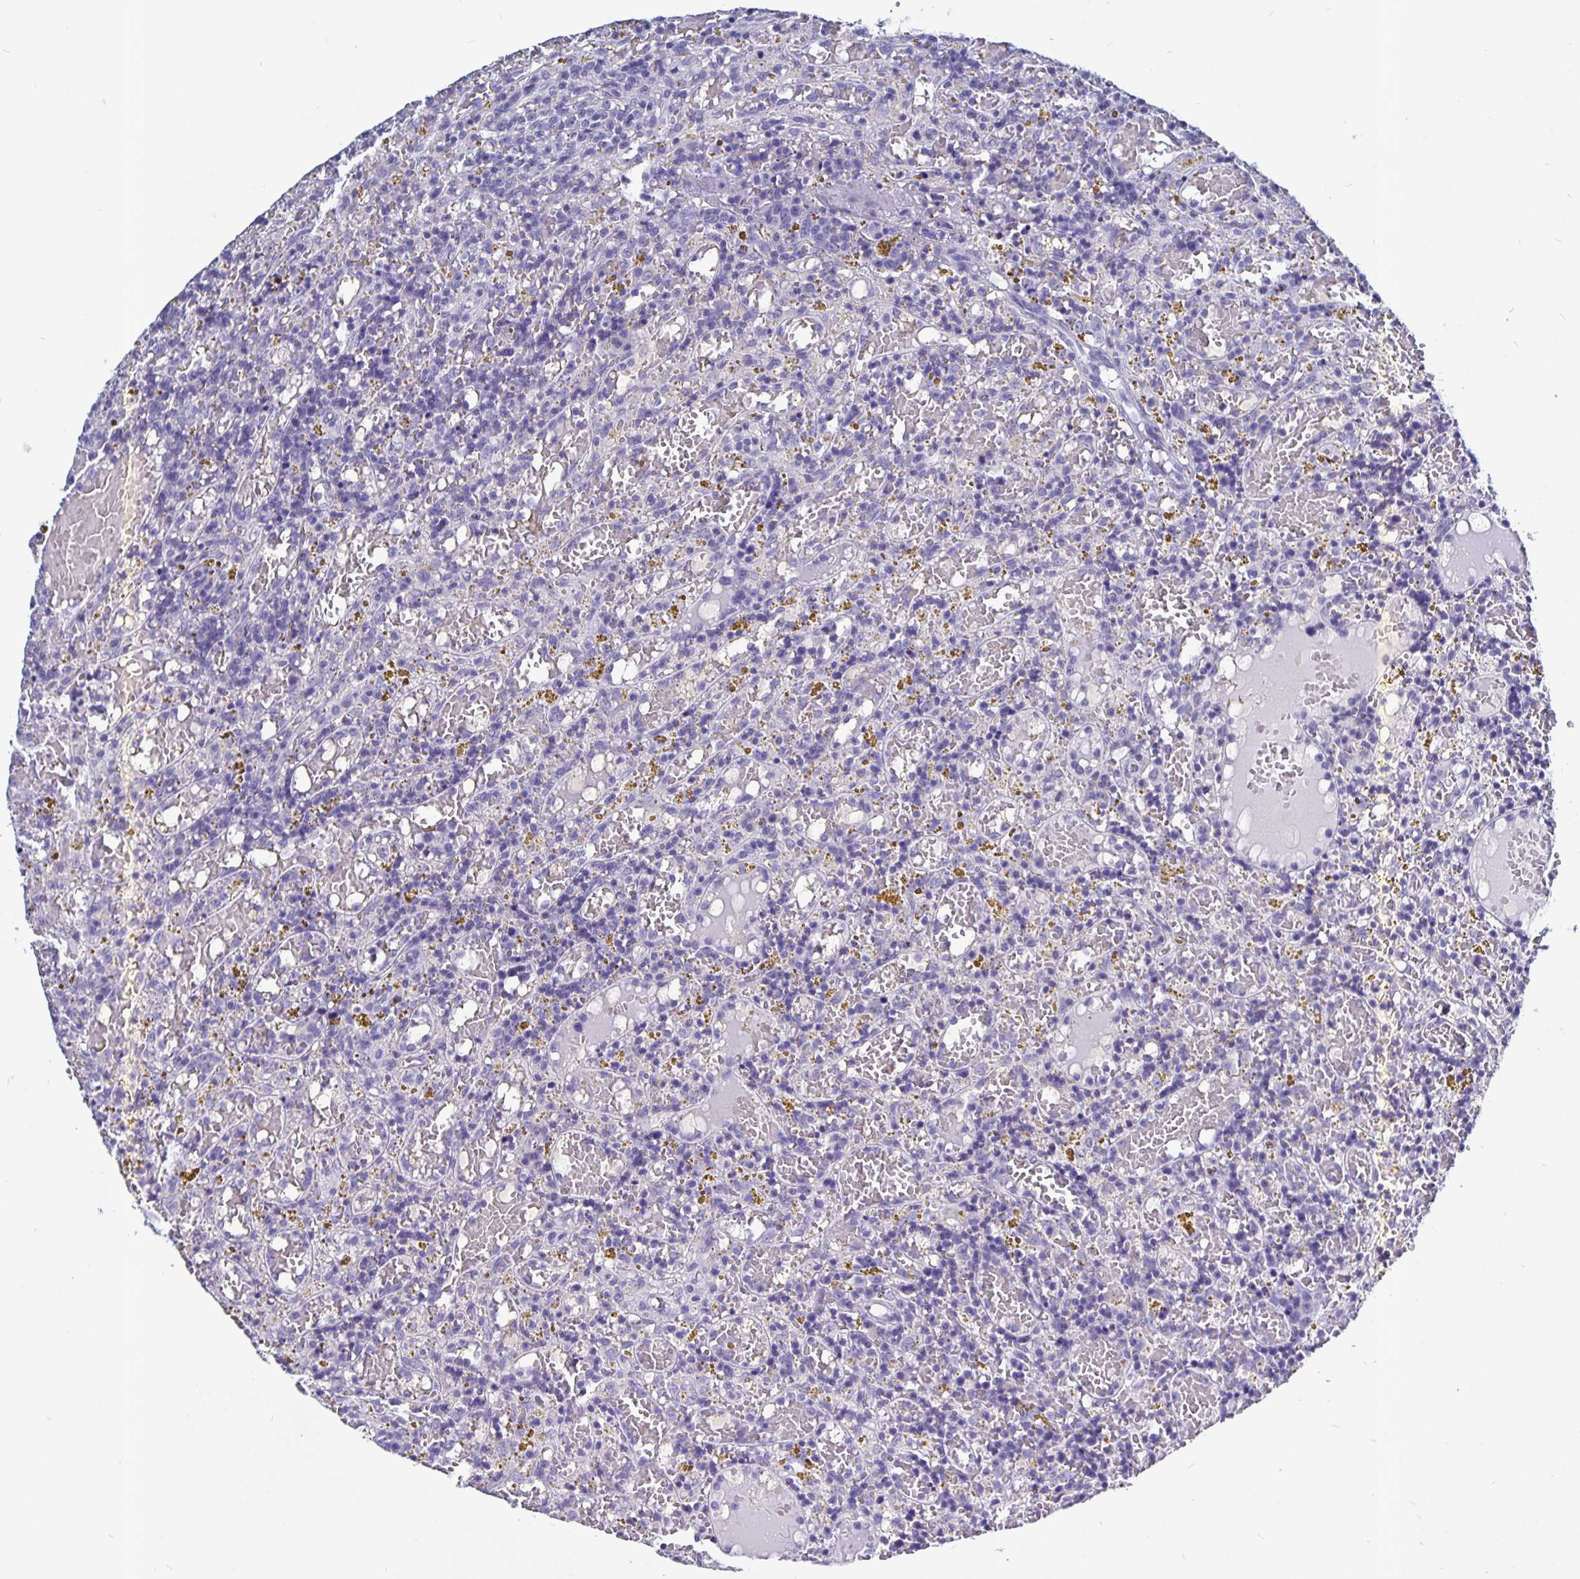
{"staining": {"intensity": "negative", "quantity": "none", "location": "none"}, "tissue": "lymphoma", "cell_type": "Tumor cells", "image_type": "cancer", "snomed": [{"axis": "morphology", "description": "Malignant lymphoma, non-Hodgkin's type, Low grade"}, {"axis": "topography", "description": "Spleen"}], "caption": "Immunohistochemical staining of human malignant lymphoma, non-Hodgkin's type (low-grade) displays no significant expression in tumor cells.", "gene": "ODF3B", "patient": {"sex": "female", "age": 65}}